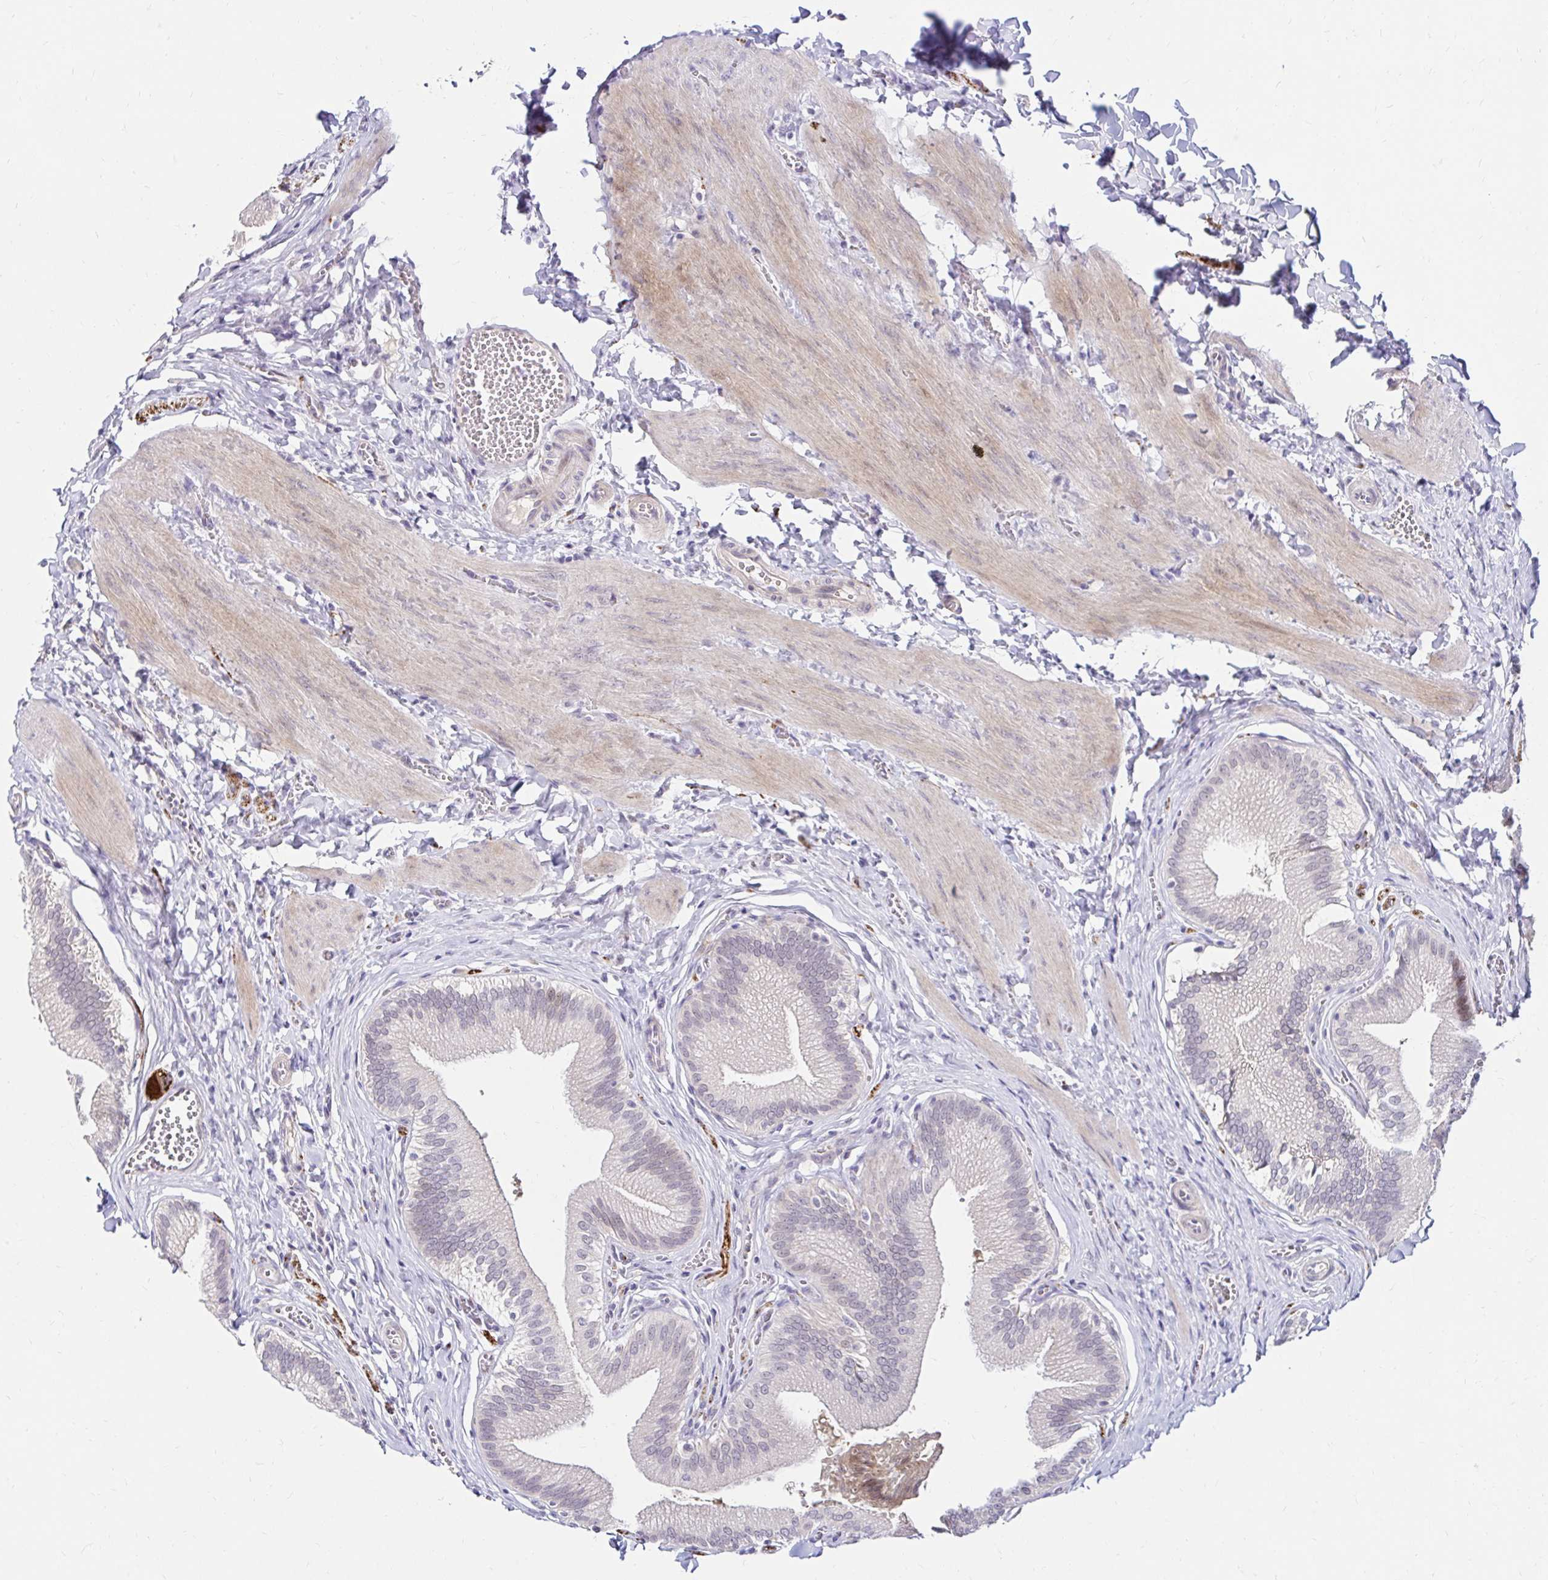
{"staining": {"intensity": "weak", "quantity": "25%-75%", "location": "cytoplasmic/membranous,nuclear"}, "tissue": "gallbladder", "cell_type": "Glandular cells", "image_type": "normal", "snomed": [{"axis": "morphology", "description": "Normal tissue, NOS"}, {"axis": "topography", "description": "Gallbladder"}], "caption": "Protein staining exhibits weak cytoplasmic/membranous,nuclear staining in approximately 25%-75% of glandular cells in unremarkable gallbladder. (Stains: DAB in brown, nuclei in blue, Microscopy: brightfield microscopy at high magnification).", "gene": "GUCY1A1", "patient": {"sex": "male", "age": 17}}